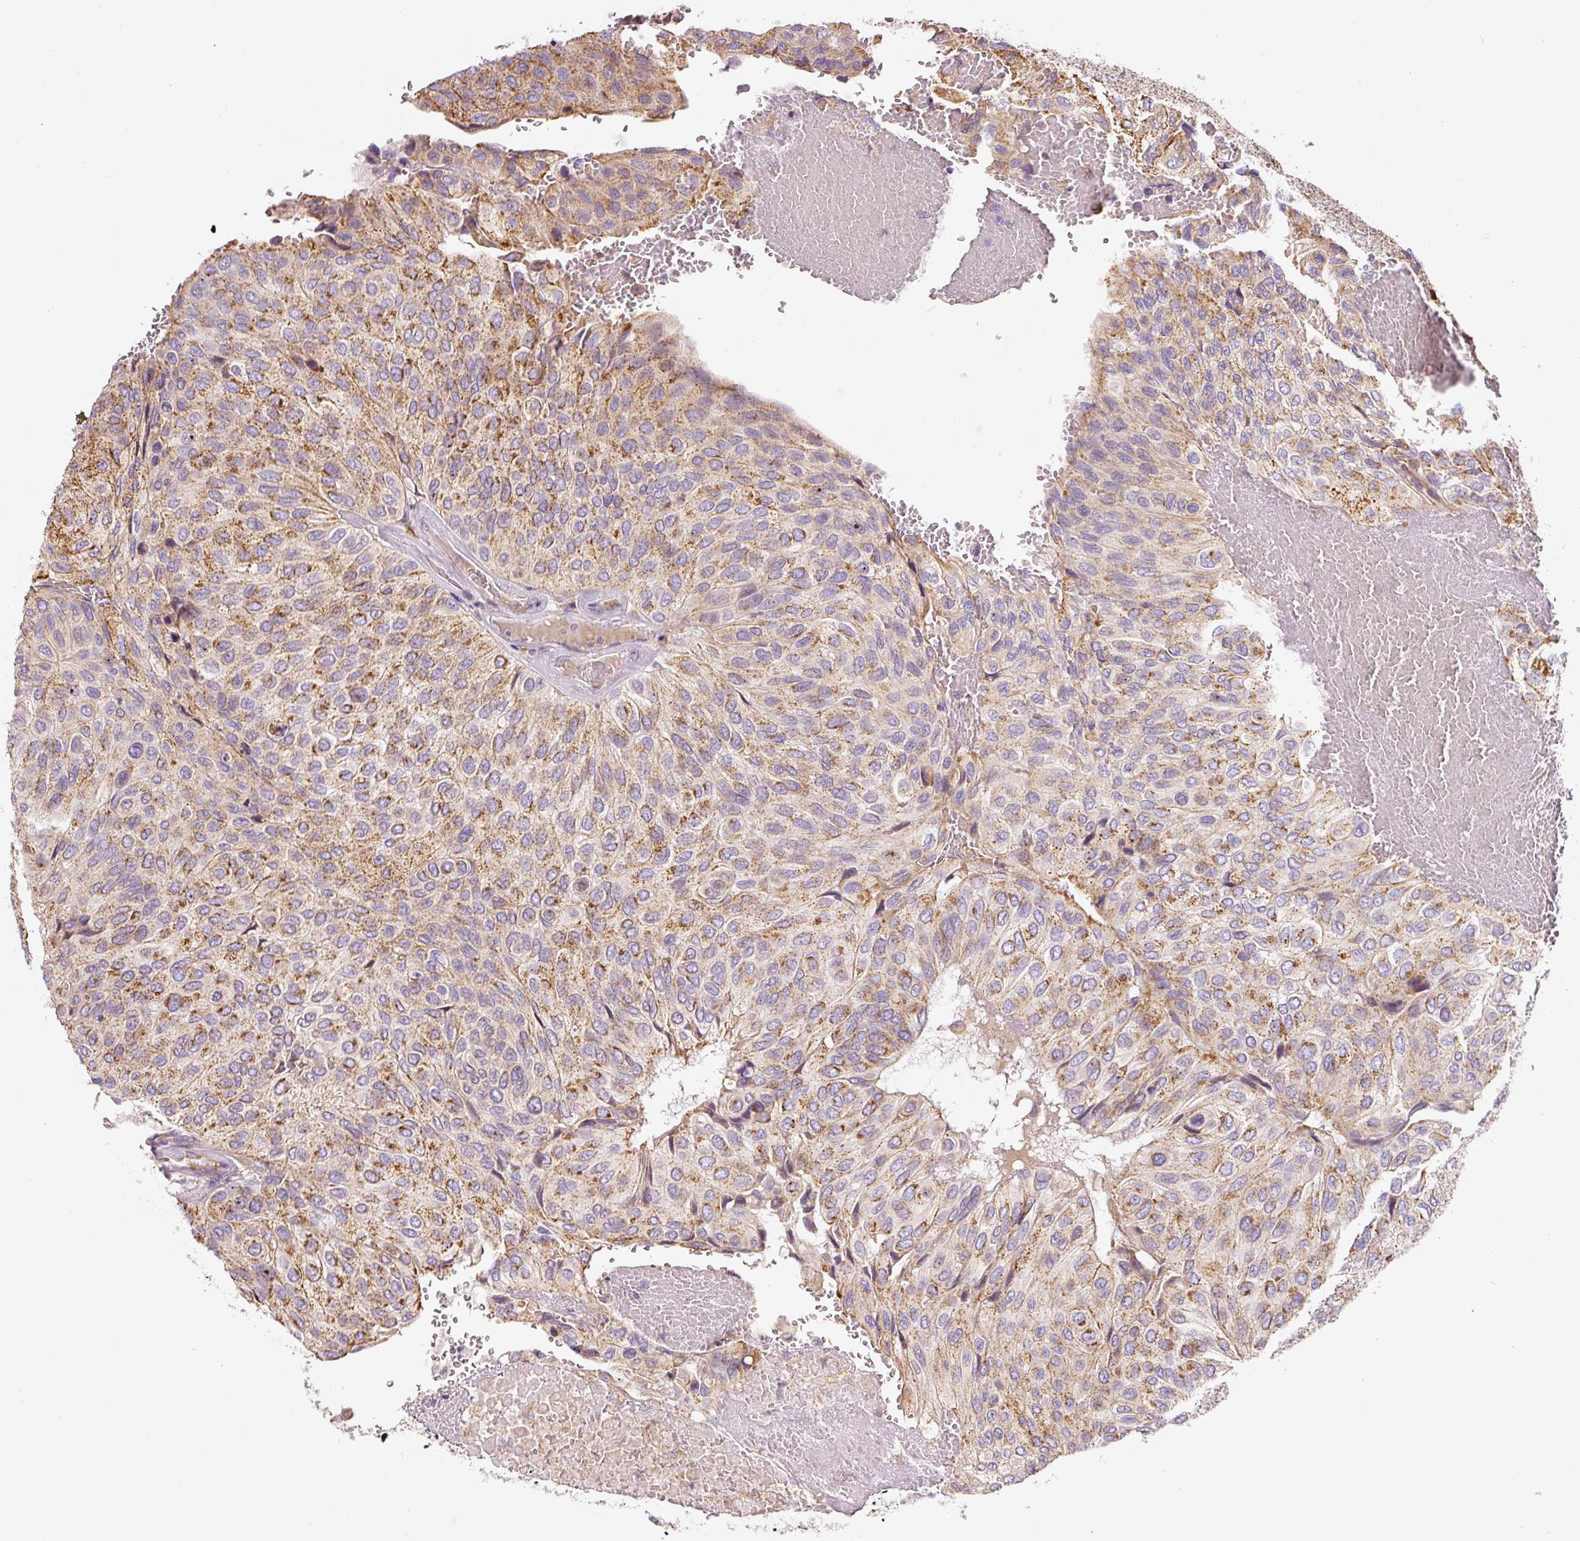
{"staining": {"intensity": "moderate", "quantity": ">75%", "location": "cytoplasmic/membranous"}, "tissue": "urothelial cancer", "cell_type": "Tumor cells", "image_type": "cancer", "snomed": [{"axis": "morphology", "description": "Urothelial carcinoma, High grade"}, {"axis": "topography", "description": "Urinary bladder"}], "caption": "Urothelial carcinoma (high-grade) was stained to show a protein in brown. There is medium levels of moderate cytoplasmic/membranous expression in approximately >75% of tumor cells.", "gene": "MORN4", "patient": {"sex": "male", "age": 66}}